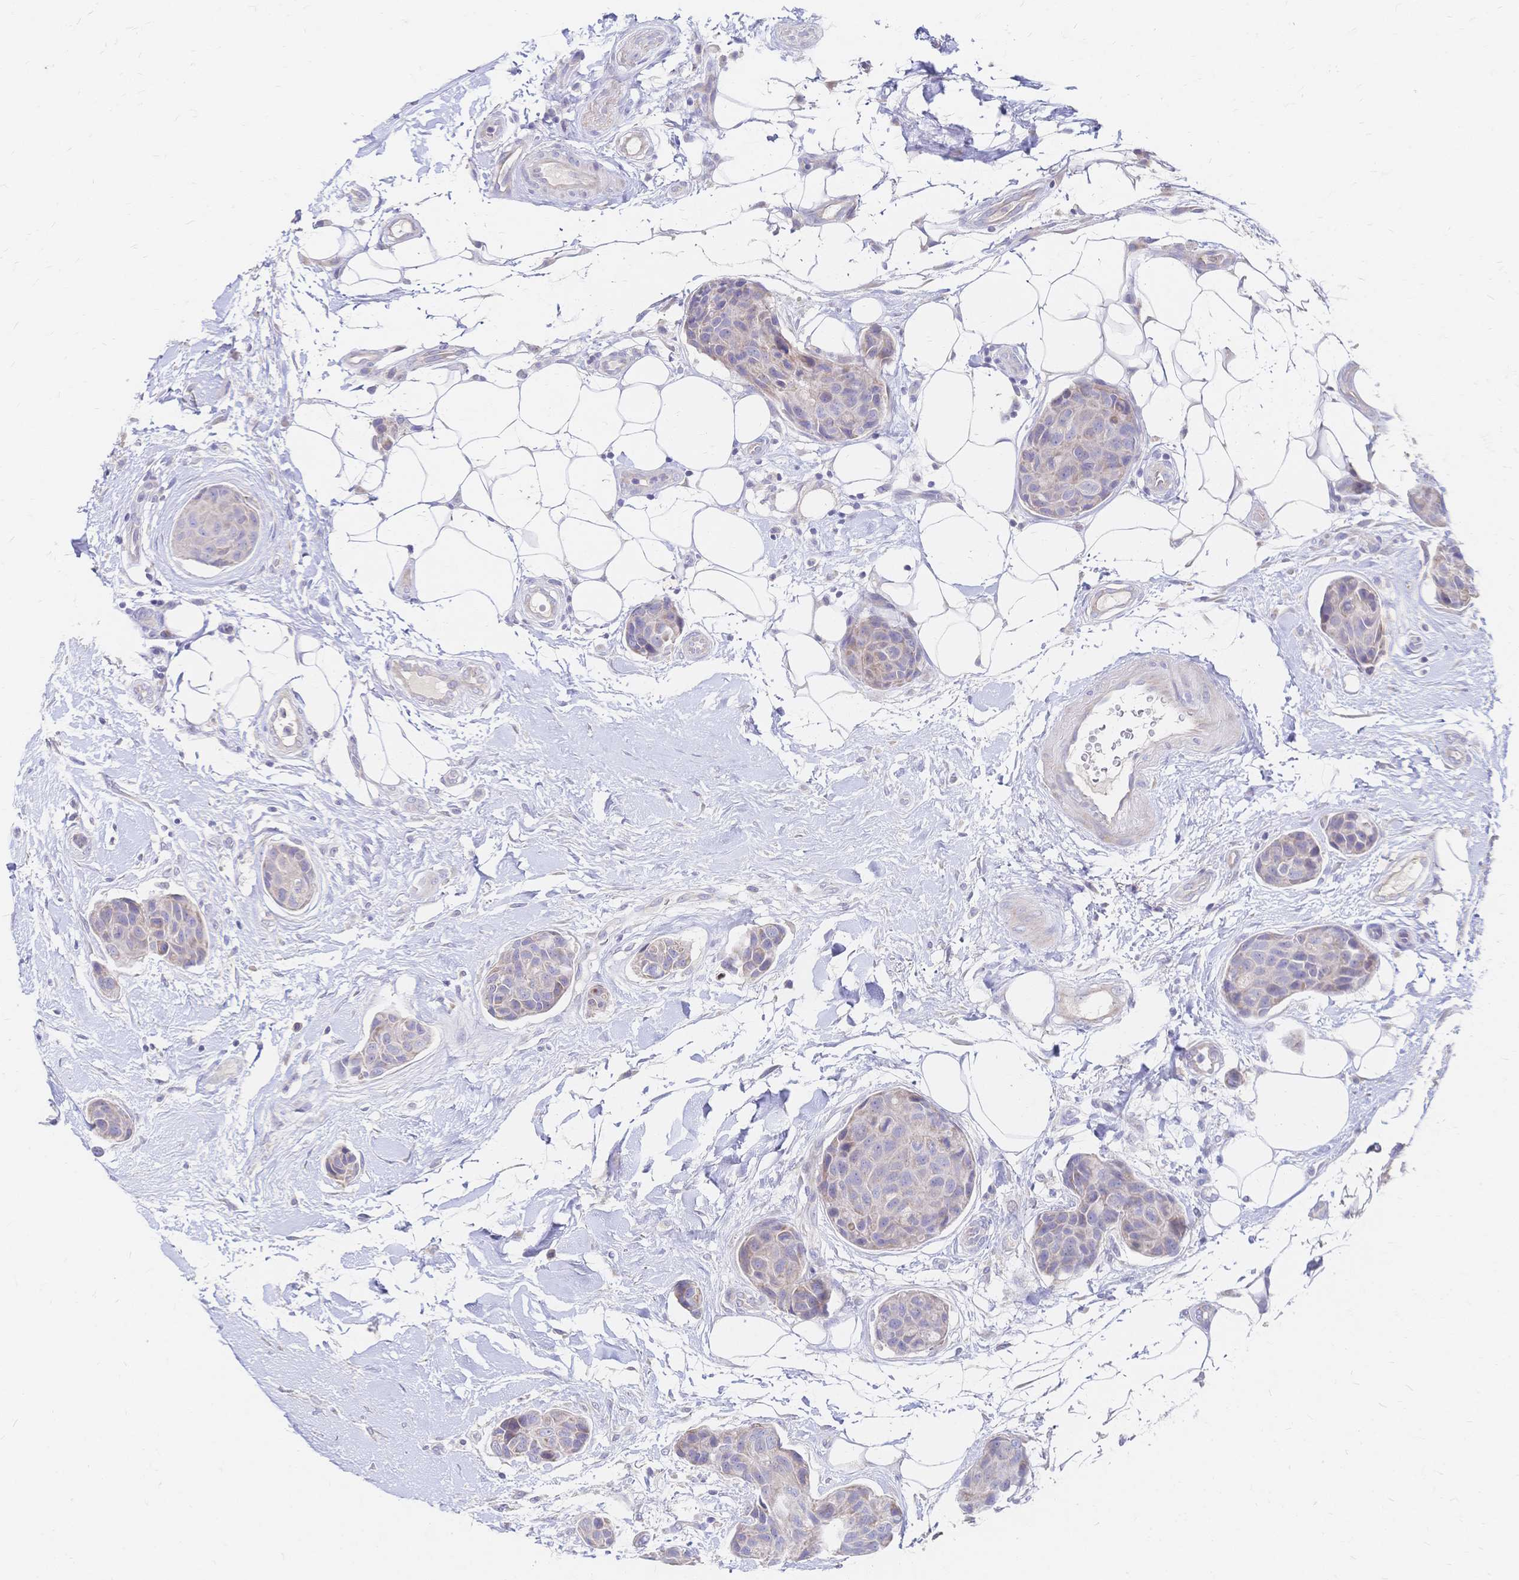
{"staining": {"intensity": "weak", "quantity": "25%-75%", "location": "cytoplasmic/membranous"}, "tissue": "breast cancer", "cell_type": "Tumor cells", "image_type": "cancer", "snomed": [{"axis": "morphology", "description": "Duct carcinoma"}, {"axis": "topography", "description": "Breast"}, {"axis": "topography", "description": "Lymph node"}], "caption": "Protein analysis of breast cancer tissue shows weak cytoplasmic/membranous expression in approximately 25%-75% of tumor cells.", "gene": "VWC2L", "patient": {"sex": "female", "age": 80}}